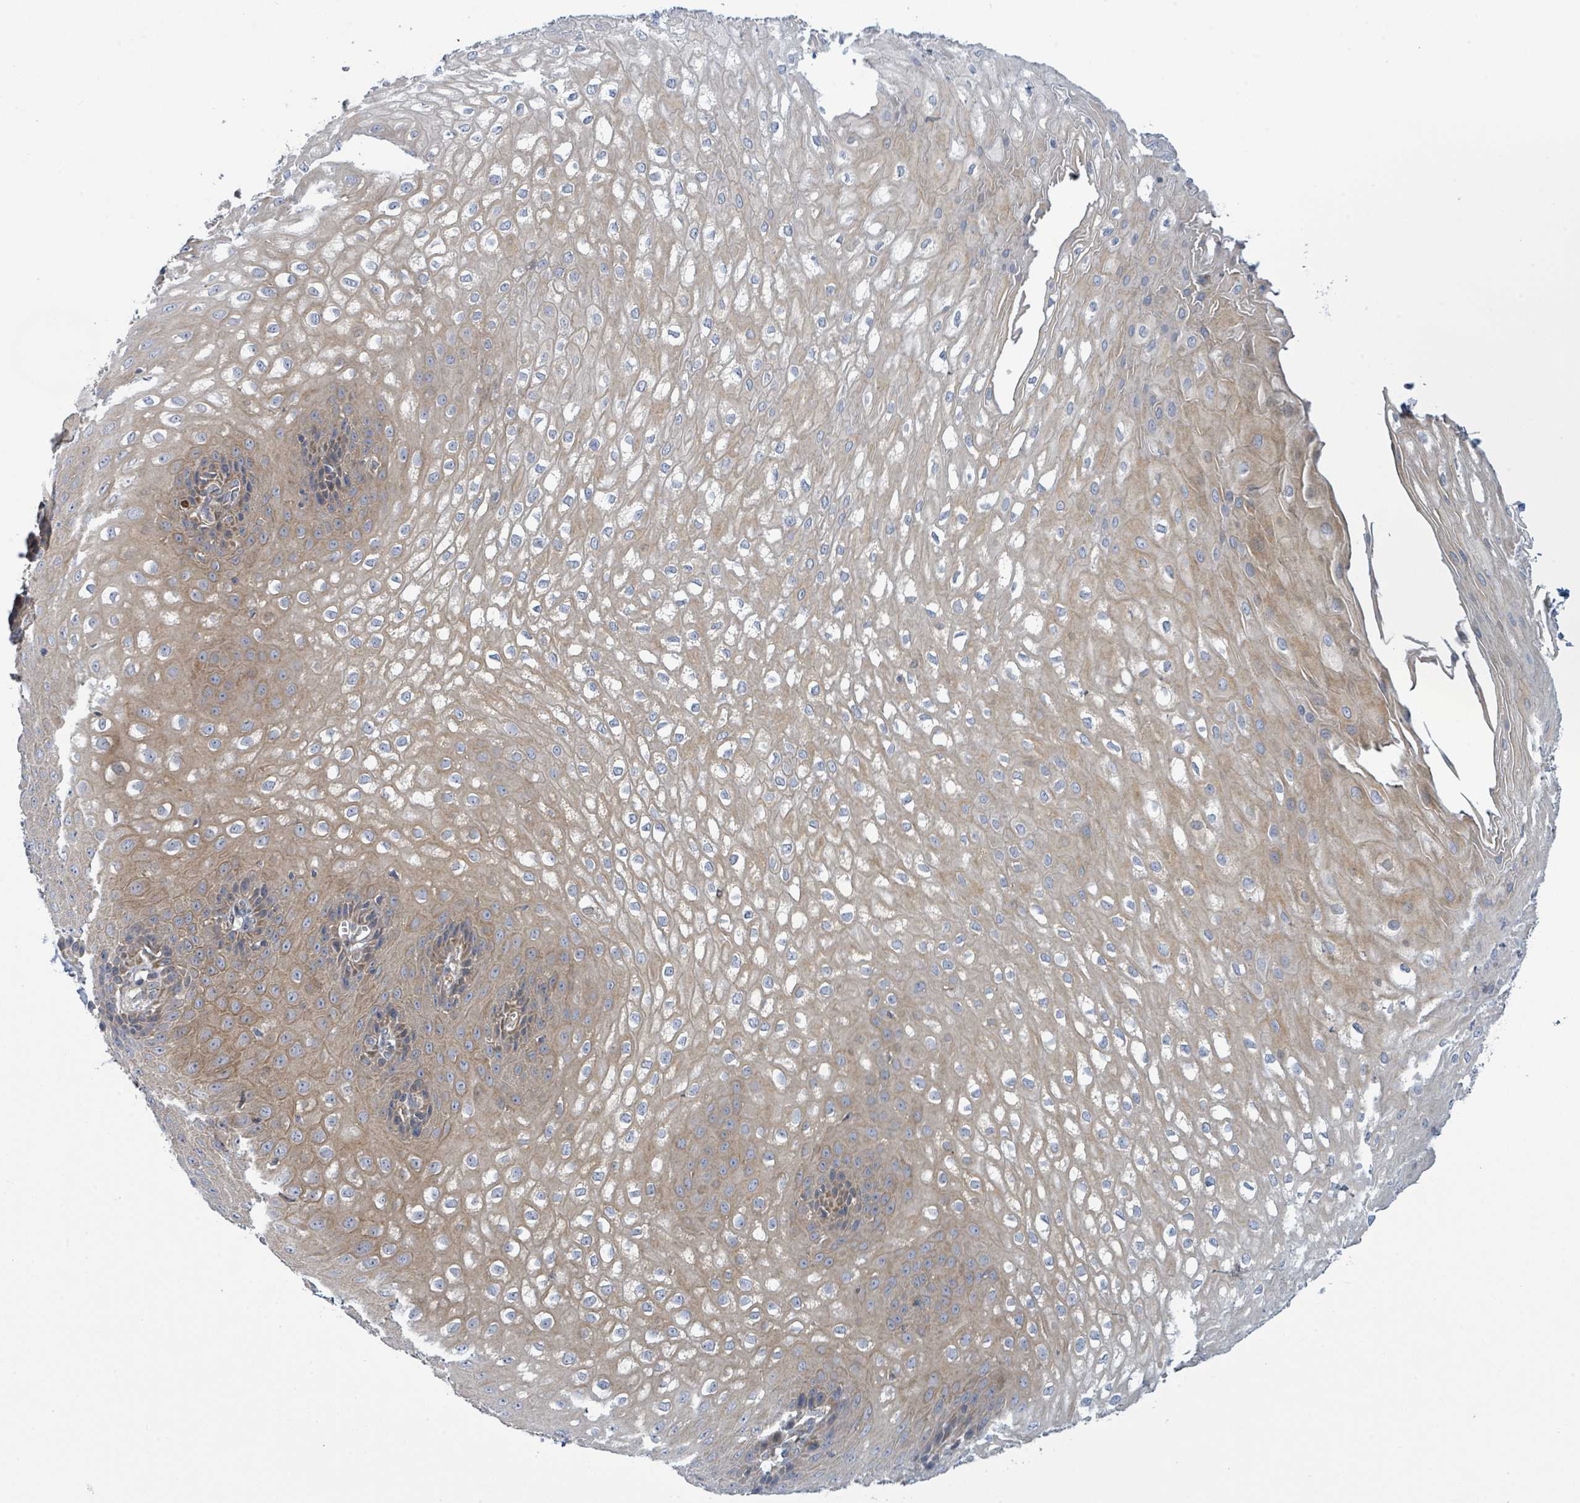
{"staining": {"intensity": "moderate", "quantity": ">75%", "location": "cytoplasmic/membranous"}, "tissue": "esophagus", "cell_type": "Squamous epithelial cells", "image_type": "normal", "snomed": [{"axis": "morphology", "description": "Normal tissue, NOS"}, {"axis": "topography", "description": "Esophagus"}], "caption": "Esophagus stained with DAB (3,3'-diaminobenzidine) immunohistochemistry (IHC) demonstrates medium levels of moderate cytoplasmic/membranous expression in about >75% of squamous epithelial cells. (brown staining indicates protein expression, while blue staining denotes nuclei).", "gene": "CFAP210", "patient": {"sex": "male", "age": 67}}